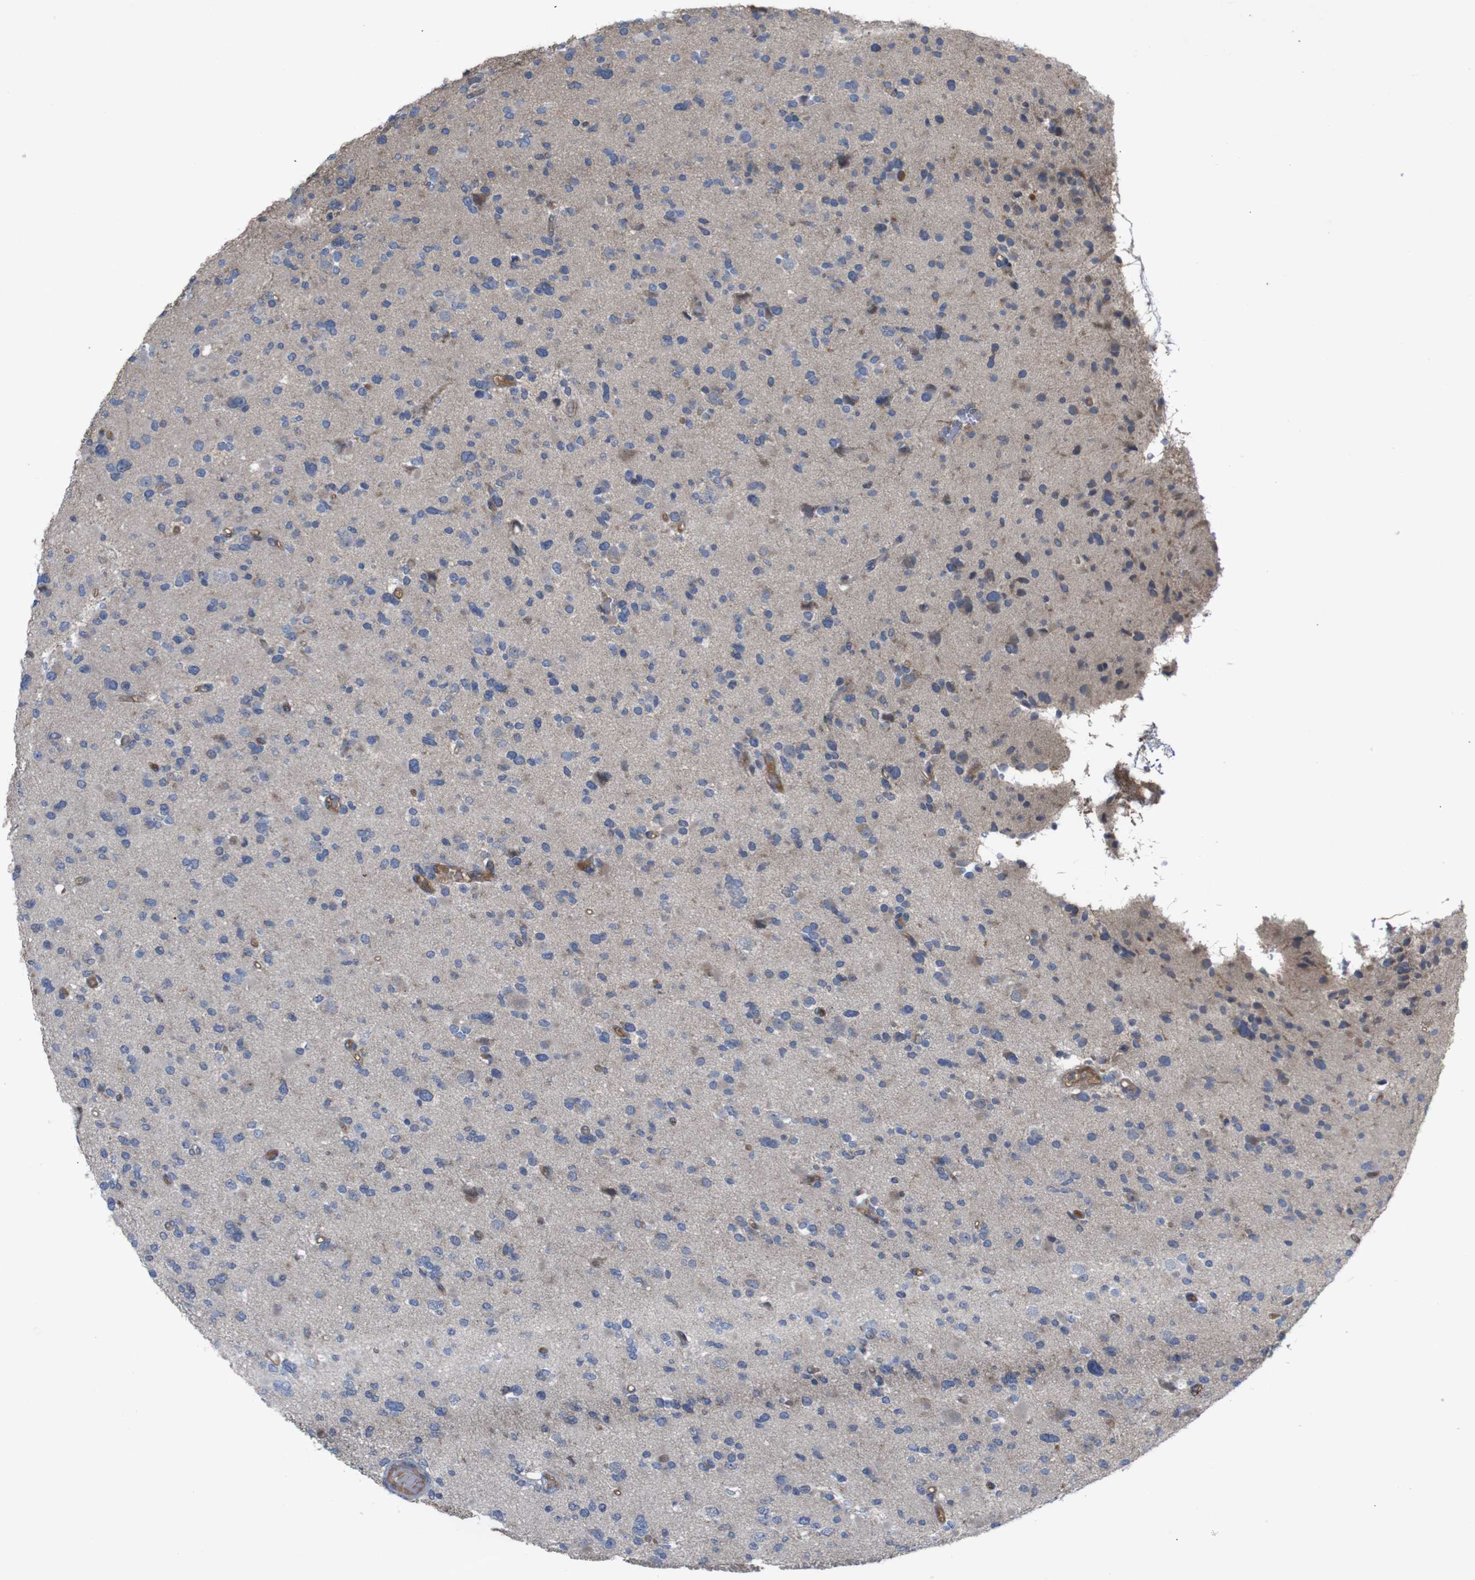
{"staining": {"intensity": "negative", "quantity": "none", "location": "none"}, "tissue": "glioma", "cell_type": "Tumor cells", "image_type": "cancer", "snomed": [{"axis": "morphology", "description": "Glioma, malignant, Low grade"}, {"axis": "topography", "description": "Brain"}], "caption": "Immunohistochemical staining of glioma demonstrates no significant staining in tumor cells. (DAB (3,3'-diaminobenzidine) immunohistochemistry, high magnification).", "gene": "PTPN1", "patient": {"sex": "female", "age": 22}}